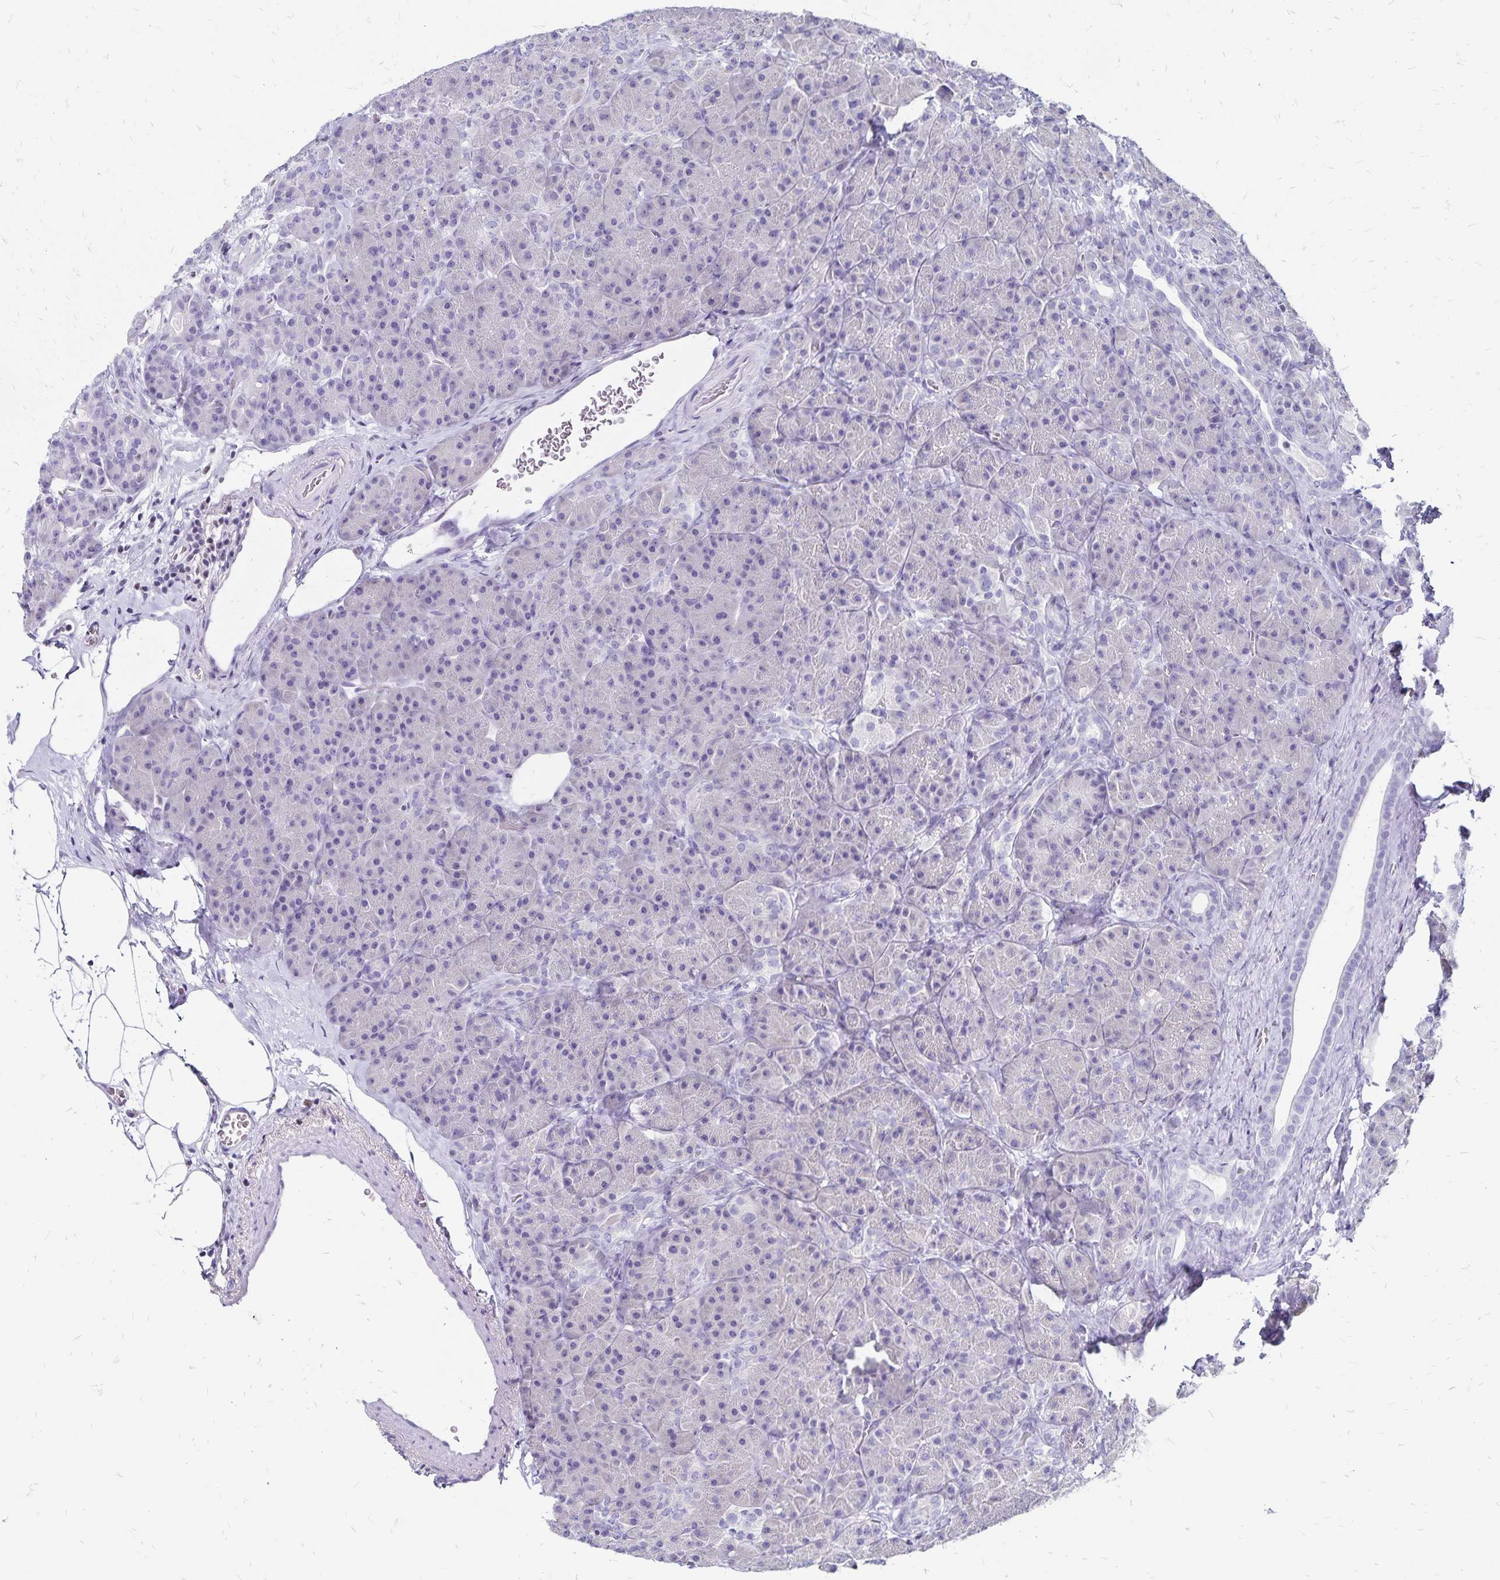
{"staining": {"intensity": "negative", "quantity": "none", "location": "none"}, "tissue": "pancreas", "cell_type": "Exocrine glandular cells", "image_type": "normal", "snomed": [{"axis": "morphology", "description": "Normal tissue, NOS"}, {"axis": "topography", "description": "Pancreas"}], "caption": "An image of pancreas stained for a protein demonstrates no brown staining in exocrine glandular cells.", "gene": "IKZF1", "patient": {"sex": "male", "age": 57}}